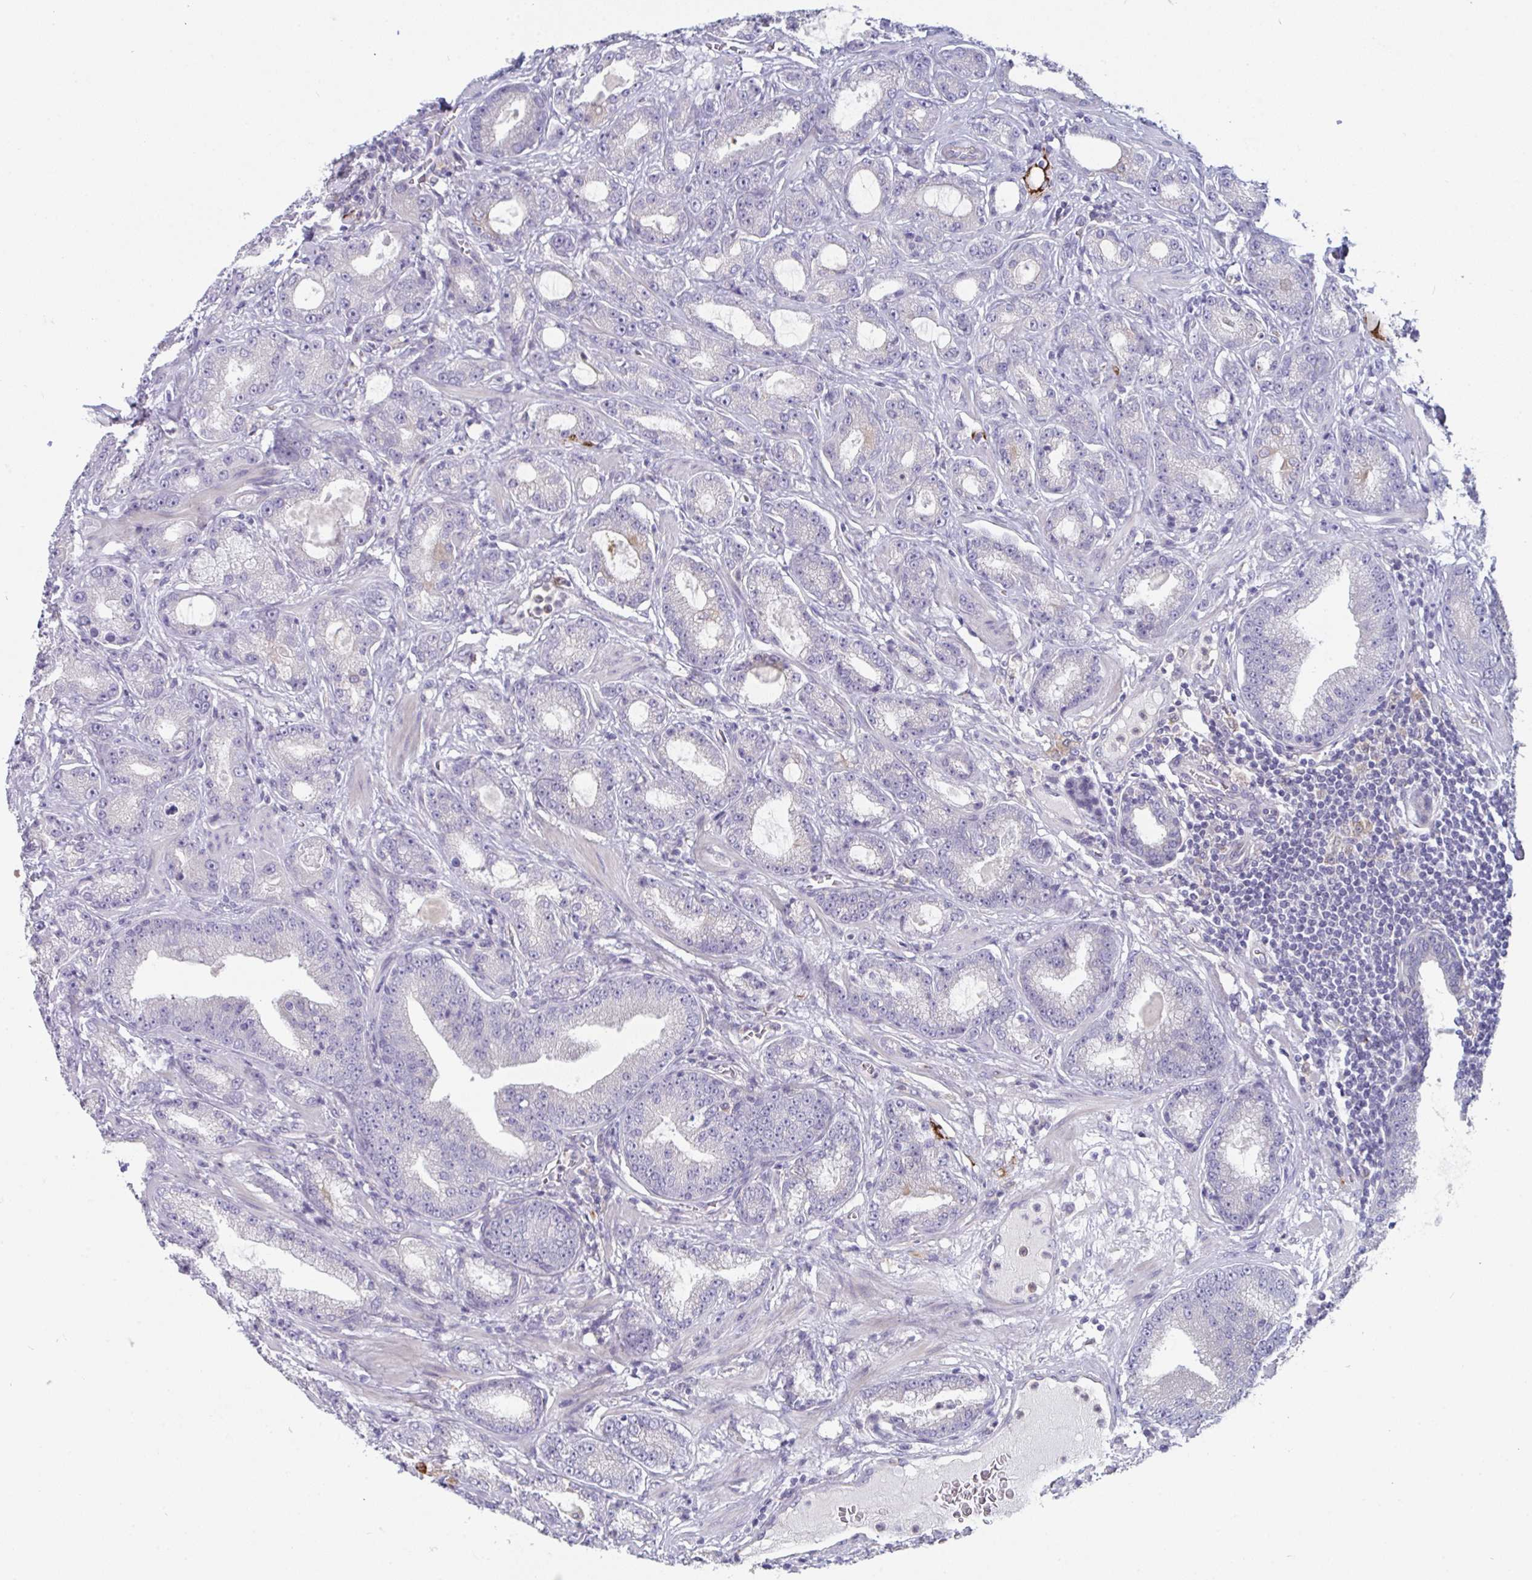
{"staining": {"intensity": "negative", "quantity": "none", "location": "none"}, "tissue": "prostate cancer", "cell_type": "Tumor cells", "image_type": "cancer", "snomed": [{"axis": "morphology", "description": "Adenocarcinoma, High grade"}, {"axis": "topography", "description": "Prostate"}], "caption": "High power microscopy histopathology image of an IHC histopathology image of prostate high-grade adenocarcinoma, revealing no significant positivity in tumor cells. Nuclei are stained in blue.", "gene": "PTPRD", "patient": {"sex": "male", "age": 65}}